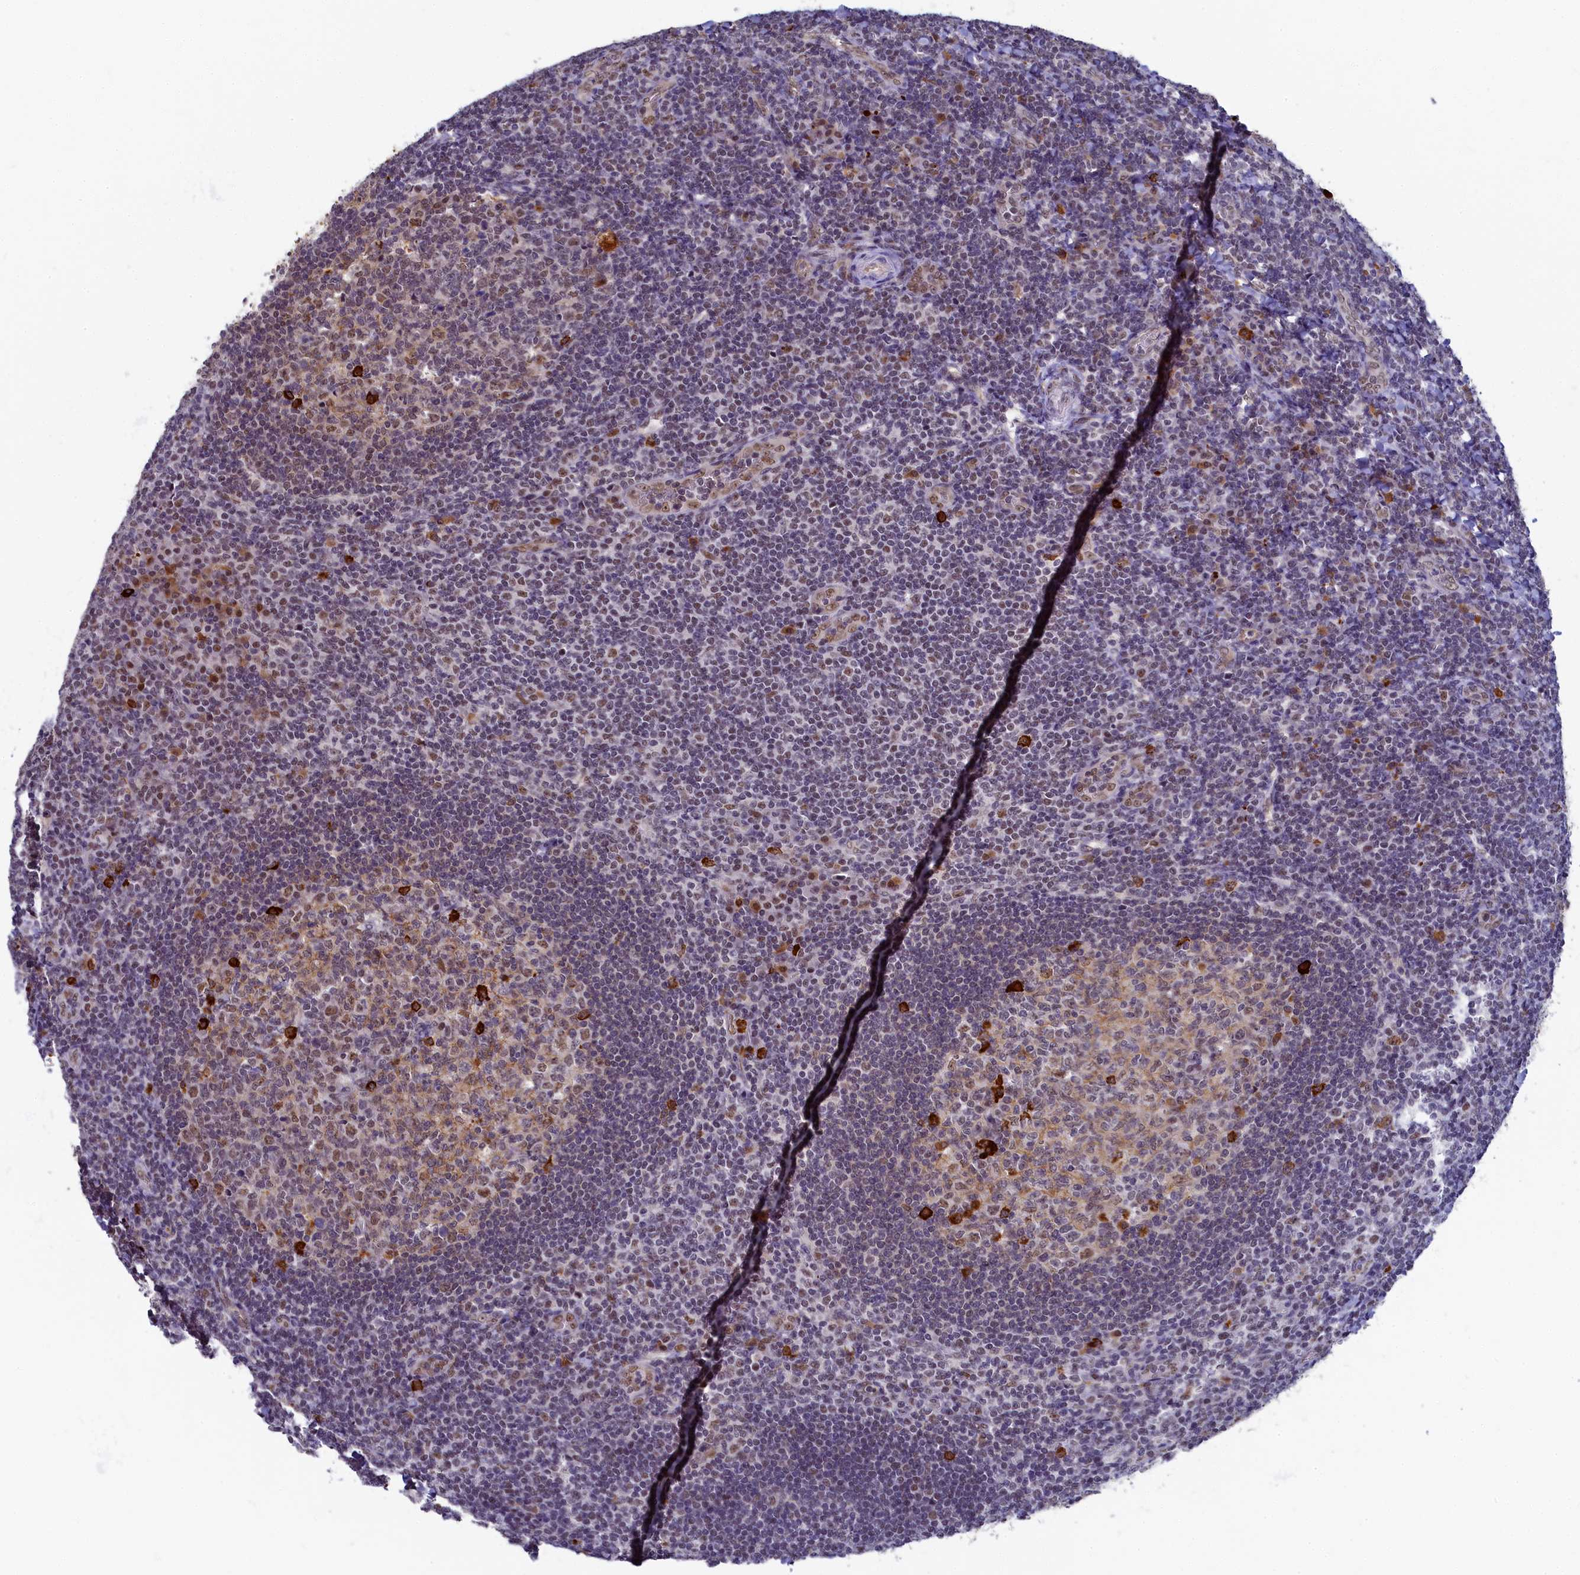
{"staining": {"intensity": "moderate", "quantity": "25%-75%", "location": "cytoplasmic/membranous,nuclear"}, "tissue": "tonsil", "cell_type": "Germinal center cells", "image_type": "normal", "snomed": [{"axis": "morphology", "description": "Normal tissue, NOS"}, {"axis": "topography", "description": "Tonsil"}], "caption": "Germinal center cells show medium levels of moderate cytoplasmic/membranous,nuclear staining in approximately 25%-75% of cells in normal tonsil.", "gene": "INTS14", "patient": {"sex": "male", "age": 17}}